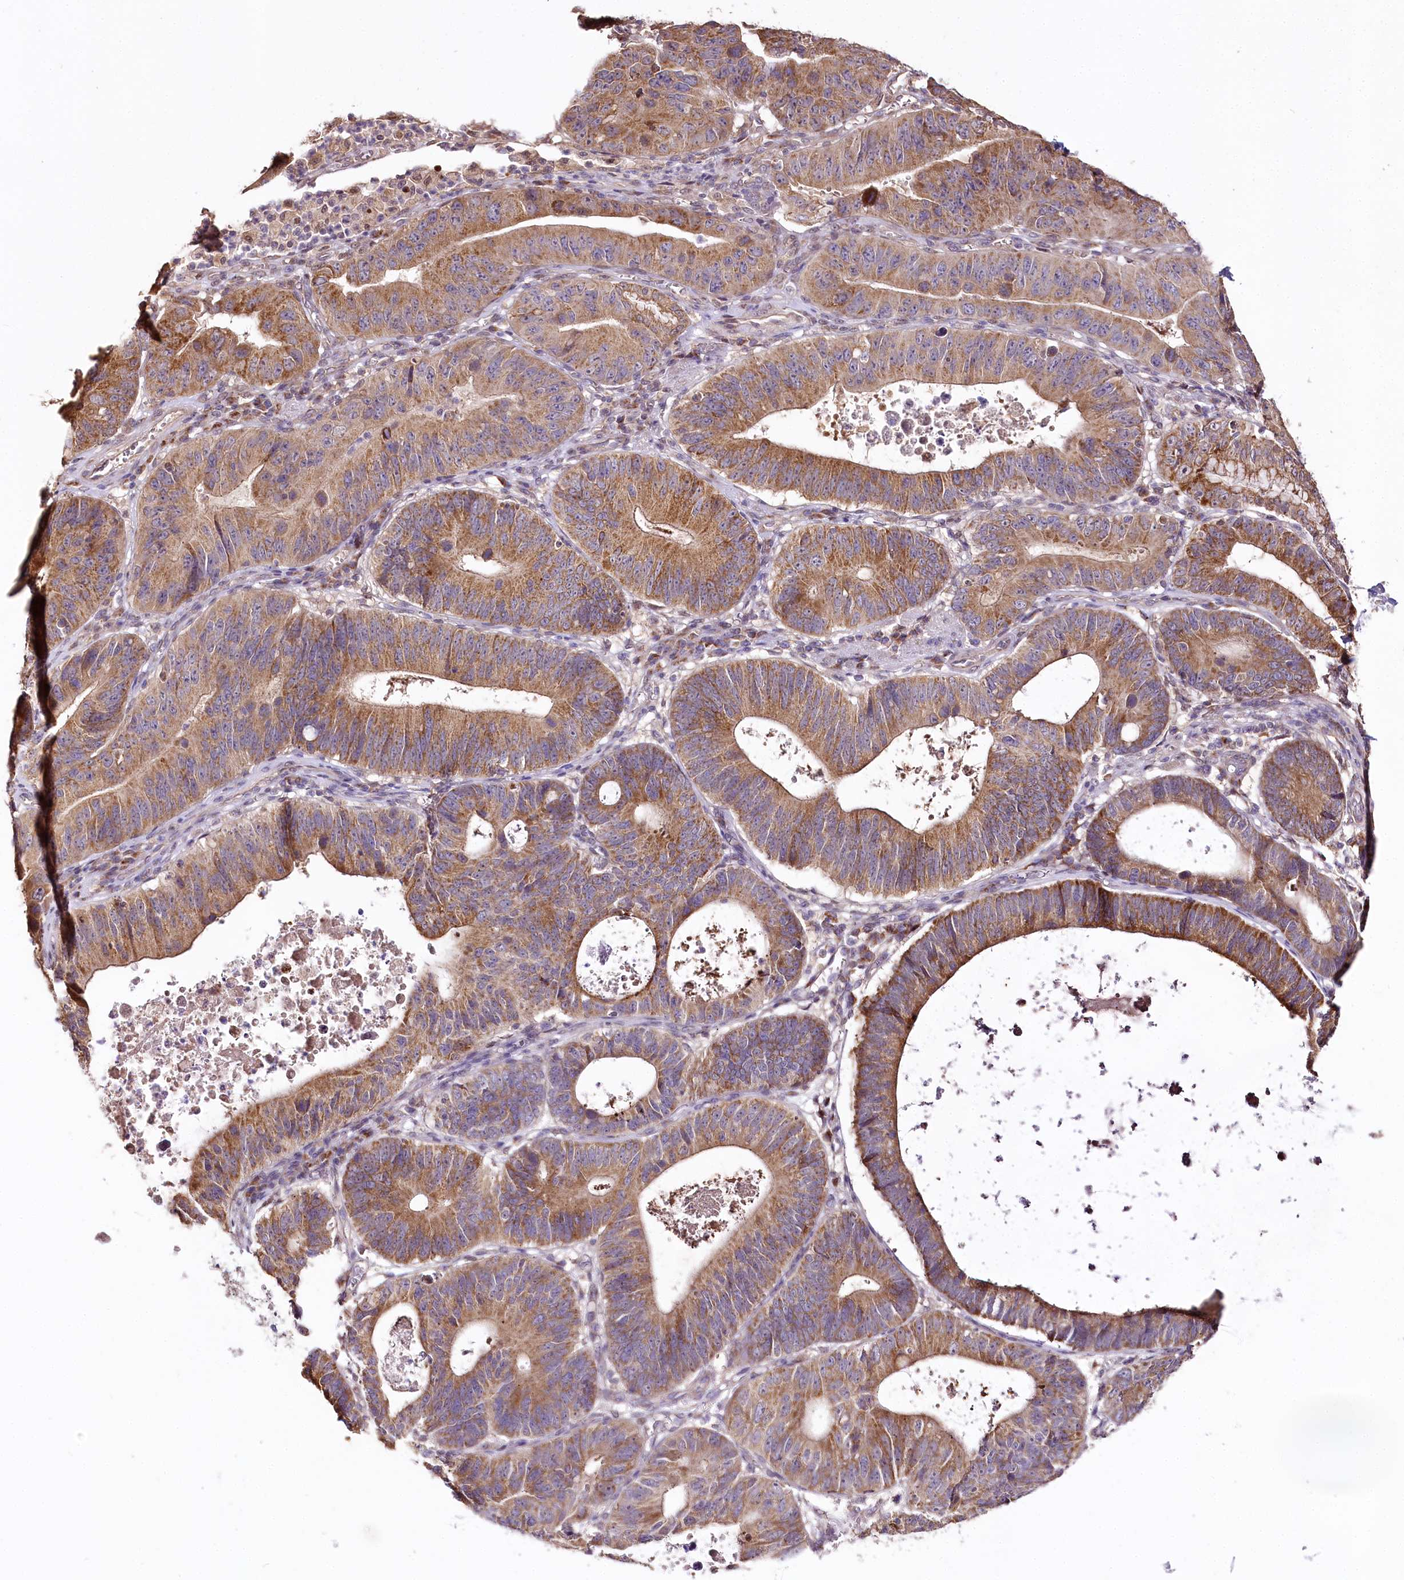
{"staining": {"intensity": "moderate", "quantity": ">75%", "location": "cytoplasmic/membranous"}, "tissue": "stomach cancer", "cell_type": "Tumor cells", "image_type": "cancer", "snomed": [{"axis": "morphology", "description": "Adenocarcinoma, NOS"}, {"axis": "topography", "description": "Stomach"}], "caption": "Human adenocarcinoma (stomach) stained for a protein (brown) reveals moderate cytoplasmic/membranous positive expression in about >75% of tumor cells.", "gene": "ZNF226", "patient": {"sex": "male", "age": 59}}